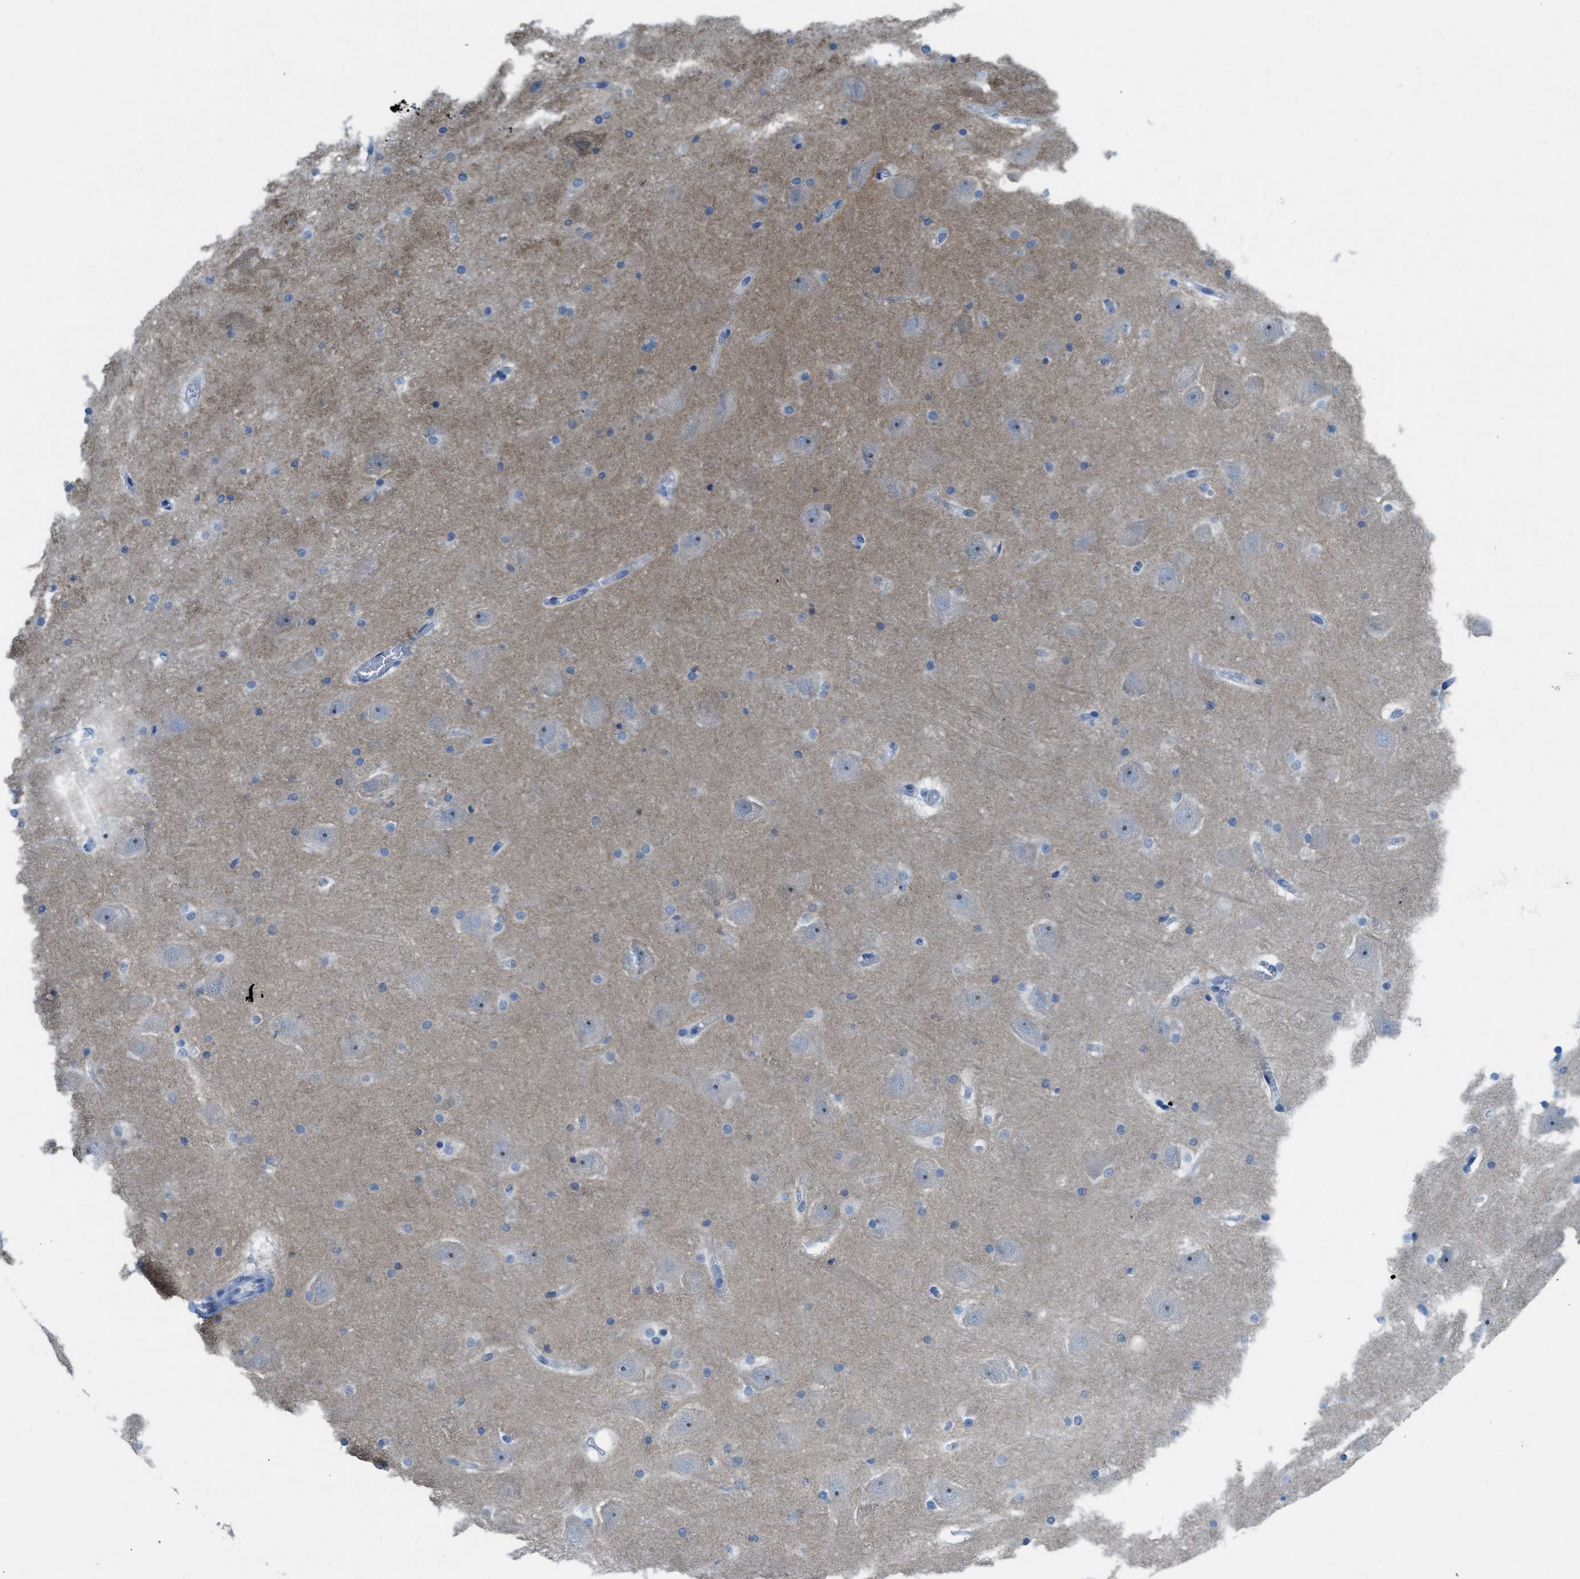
{"staining": {"intensity": "weak", "quantity": "<25%", "location": "cytoplasmic/membranous"}, "tissue": "hippocampus", "cell_type": "Glial cells", "image_type": "normal", "snomed": [{"axis": "morphology", "description": "Normal tissue, NOS"}, {"axis": "topography", "description": "Hippocampus"}], "caption": "Glial cells are negative for protein expression in benign human hippocampus. (DAB (3,3'-diaminobenzidine) immunohistochemistry with hematoxylin counter stain).", "gene": "ASGR1", "patient": {"sex": "male", "age": 45}}